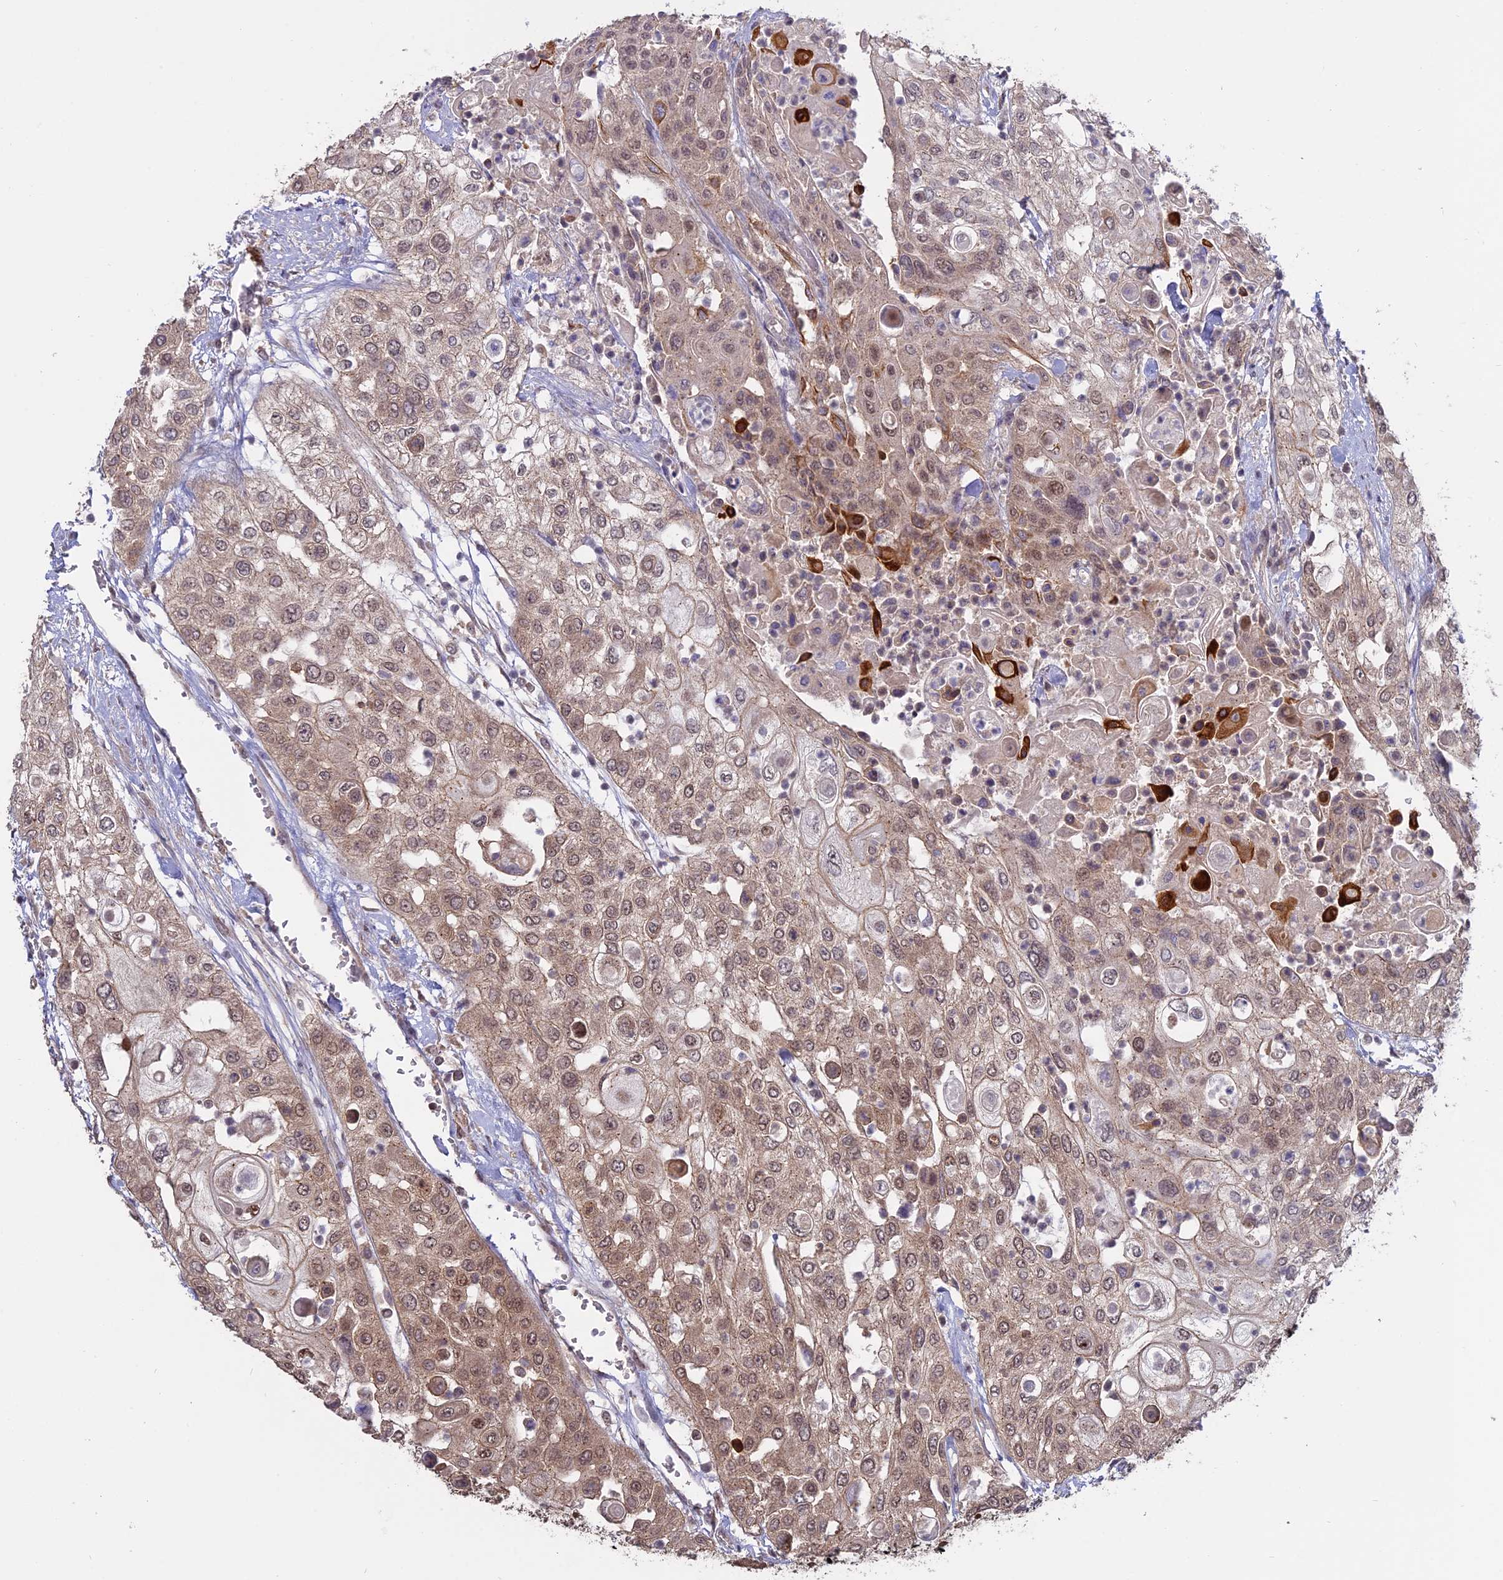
{"staining": {"intensity": "weak", "quantity": ">75%", "location": "cytoplasmic/membranous,nuclear"}, "tissue": "urothelial cancer", "cell_type": "Tumor cells", "image_type": "cancer", "snomed": [{"axis": "morphology", "description": "Urothelial carcinoma, High grade"}, {"axis": "topography", "description": "Urinary bladder"}], "caption": "Protein positivity by IHC shows weak cytoplasmic/membranous and nuclear staining in approximately >75% of tumor cells in urothelial carcinoma (high-grade).", "gene": "PKIG", "patient": {"sex": "female", "age": 79}}